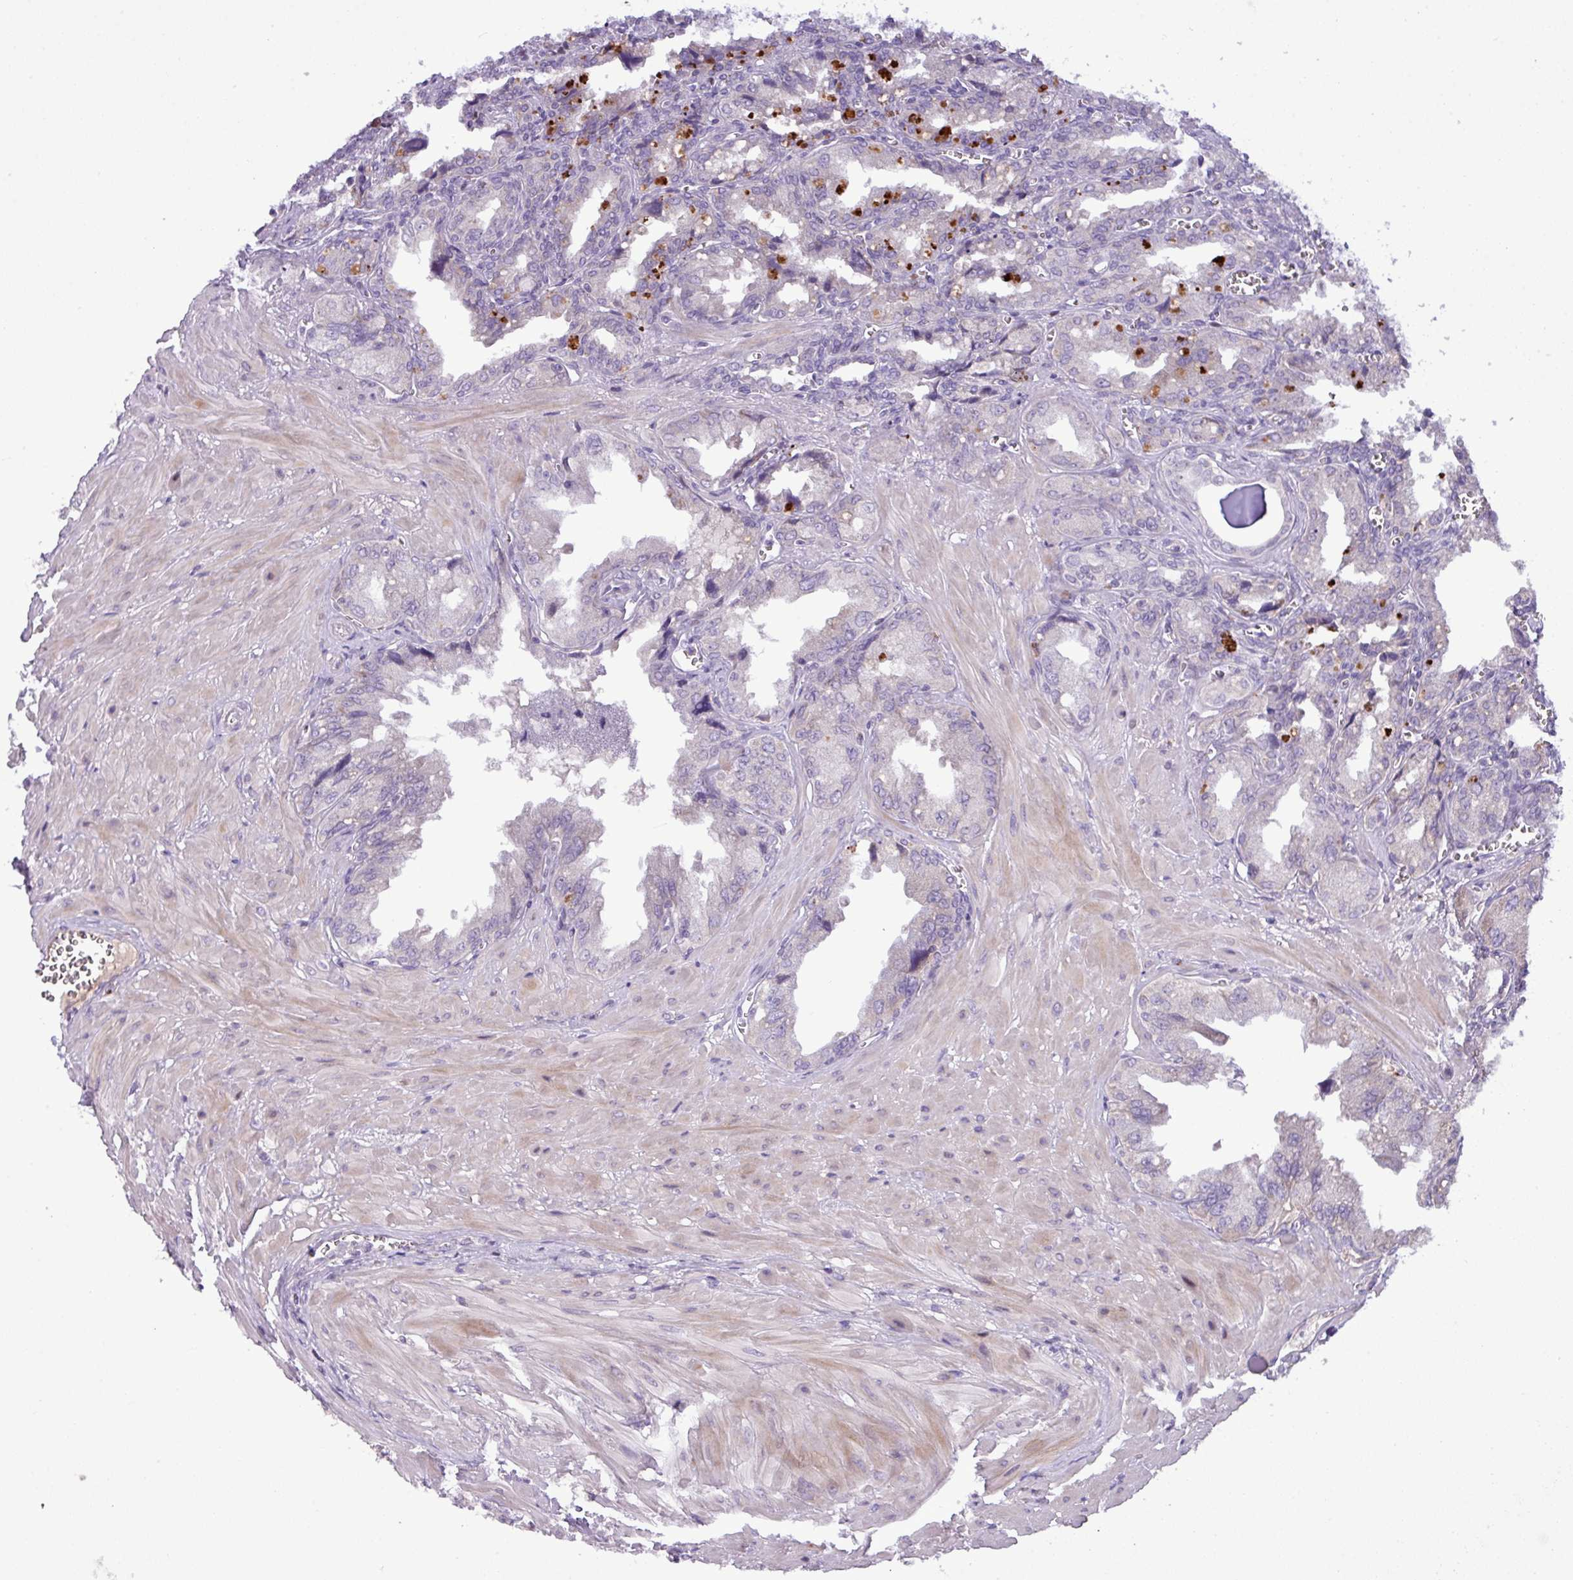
{"staining": {"intensity": "negative", "quantity": "none", "location": "none"}, "tissue": "seminal vesicle", "cell_type": "Glandular cells", "image_type": "normal", "snomed": [{"axis": "morphology", "description": "Normal tissue, NOS"}, {"axis": "topography", "description": "Seminal veicle"}], "caption": "This is a micrograph of immunohistochemistry staining of unremarkable seminal vesicle, which shows no staining in glandular cells. (DAB IHC visualized using brightfield microscopy, high magnification).", "gene": "IL17A", "patient": {"sex": "male", "age": 67}}